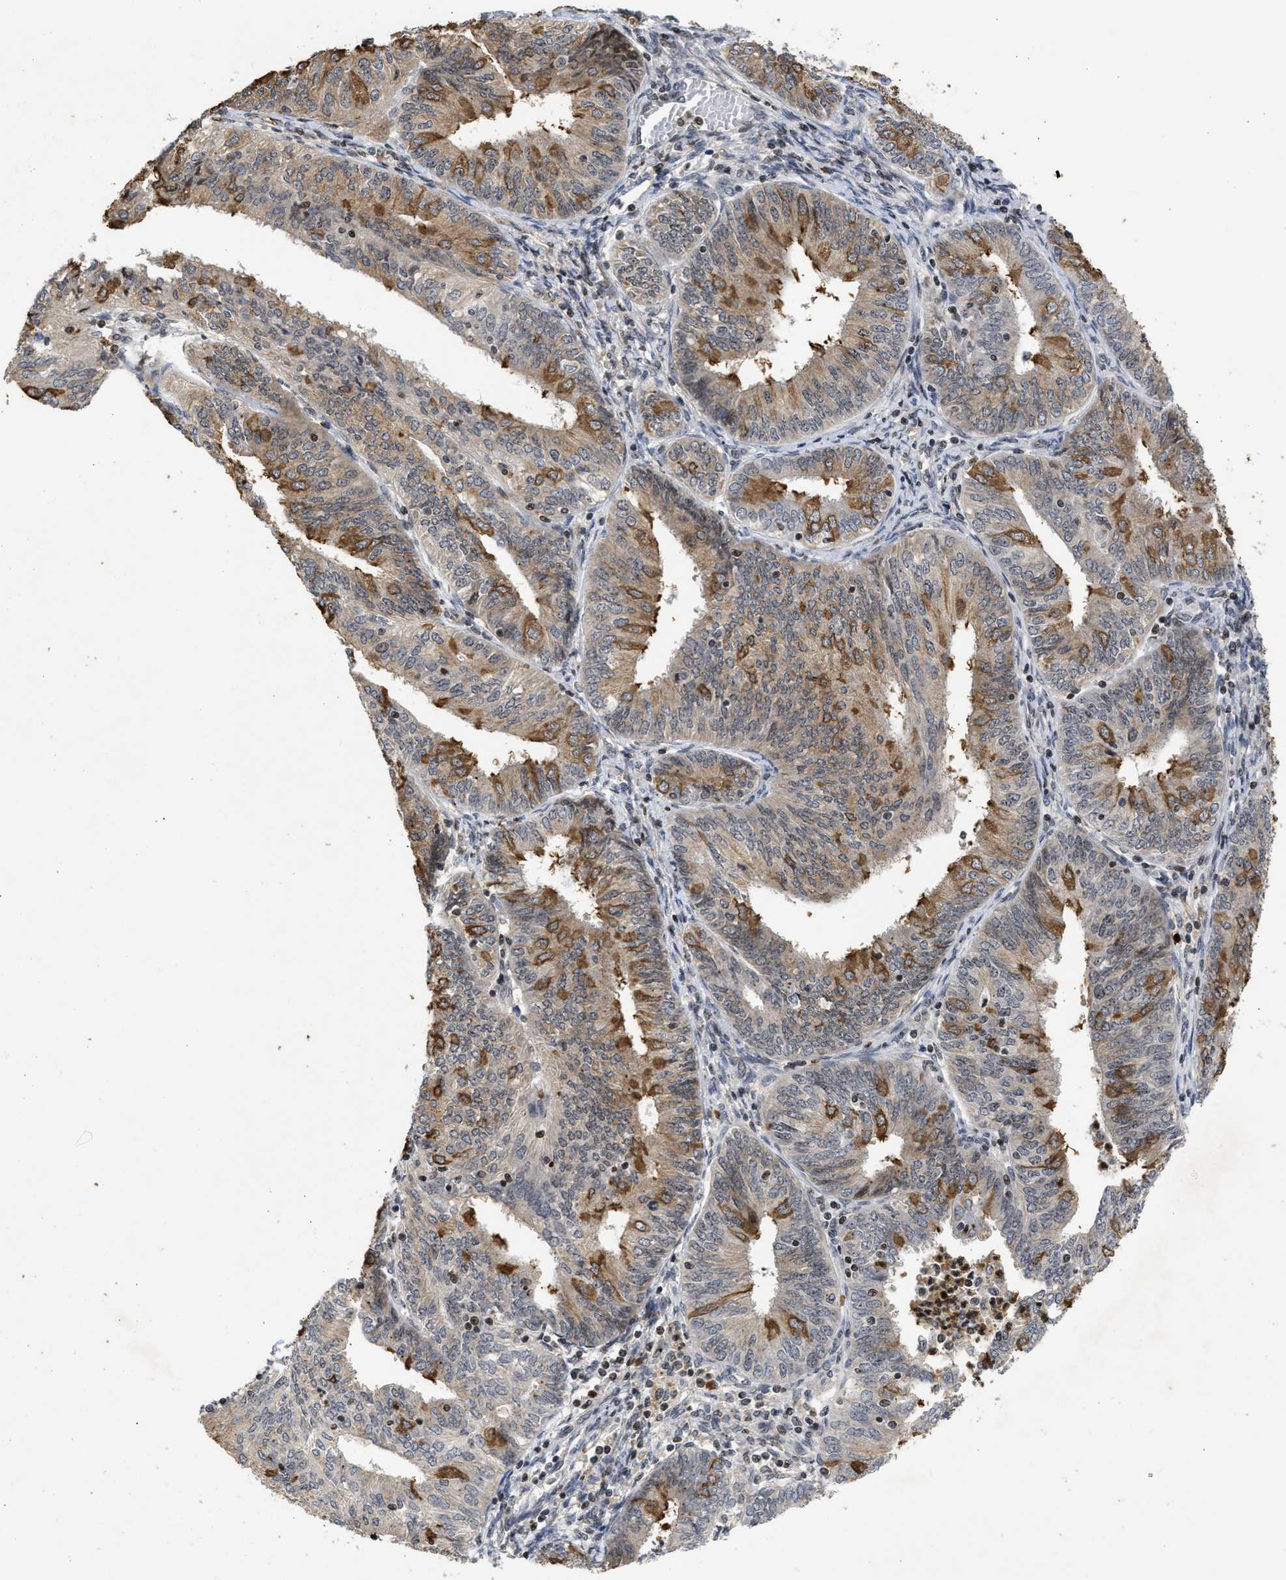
{"staining": {"intensity": "moderate", "quantity": "25%-75%", "location": "cytoplasmic/membranous"}, "tissue": "endometrial cancer", "cell_type": "Tumor cells", "image_type": "cancer", "snomed": [{"axis": "morphology", "description": "Adenocarcinoma, NOS"}, {"axis": "topography", "description": "Endometrium"}], "caption": "About 25%-75% of tumor cells in human endometrial adenocarcinoma reveal moderate cytoplasmic/membranous protein expression as visualized by brown immunohistochemical staining.", "gene": "ENSG00000142539", "patient": {"sex": "female", "age": 58}}